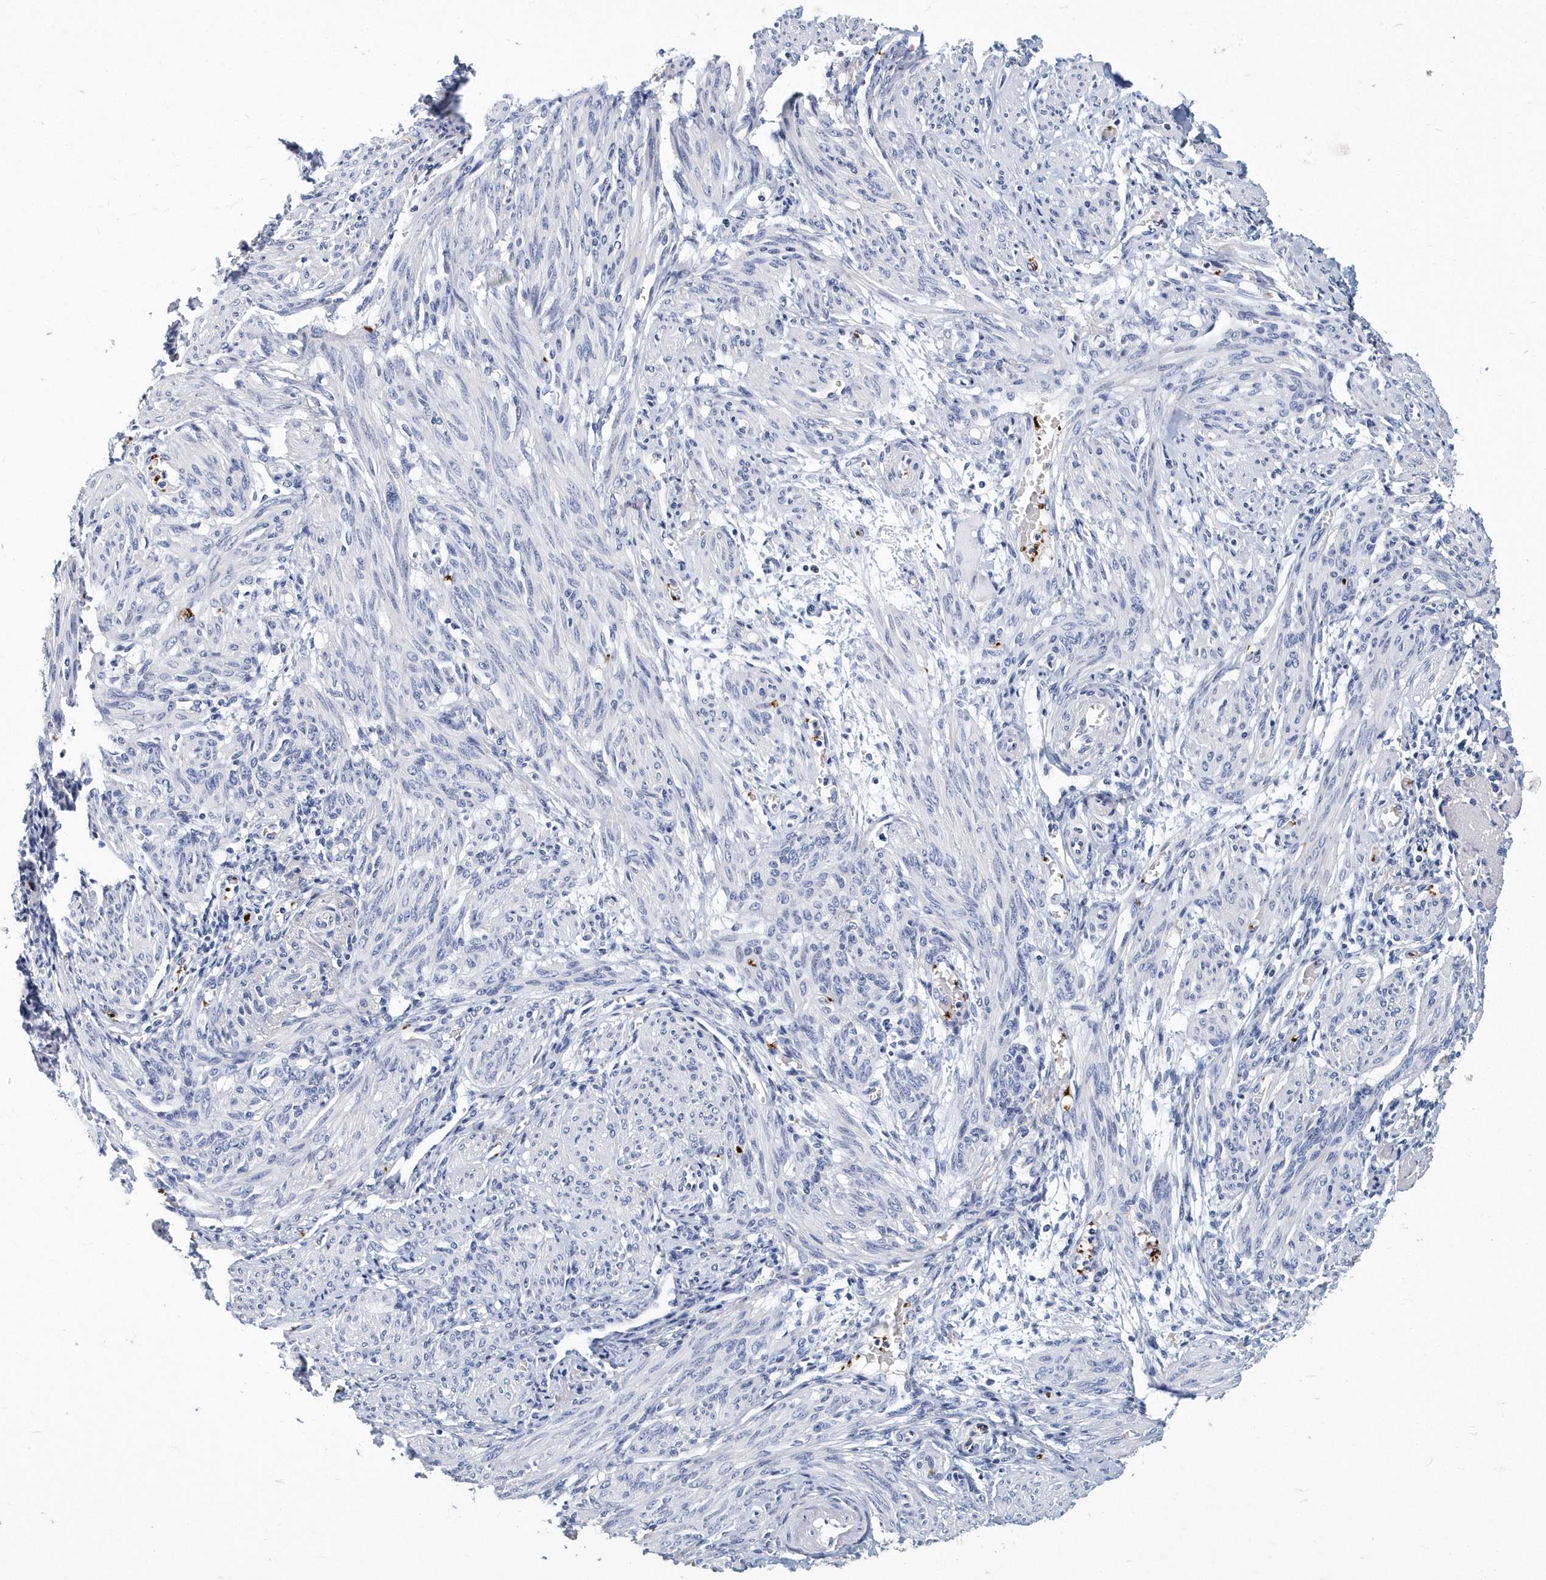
{"staining": {"intensity": "negative", "quantity": "none", "location": "none"}, "tissue": "smooth muscle", "cell_type": "Smooth muscle cells", "image_type": "normal", "snomed": [{"axis": "morphology", "description": "Normal tissue, NOS"}, {"axis": "topography", "description": "Smooth muscle"}], "caption": "IHC image of normal smooth muscle: smooth muscle stained with DAB (3,3'-diaminobenzidine) exhibits no significant protein staining in smooth muscle cells. (Brightfield microscopy of DAB immunohistochemistry (IHC) at high magnification).", "gene": "ITGA2B", "patient": {"sex": "female", "age": 39}}